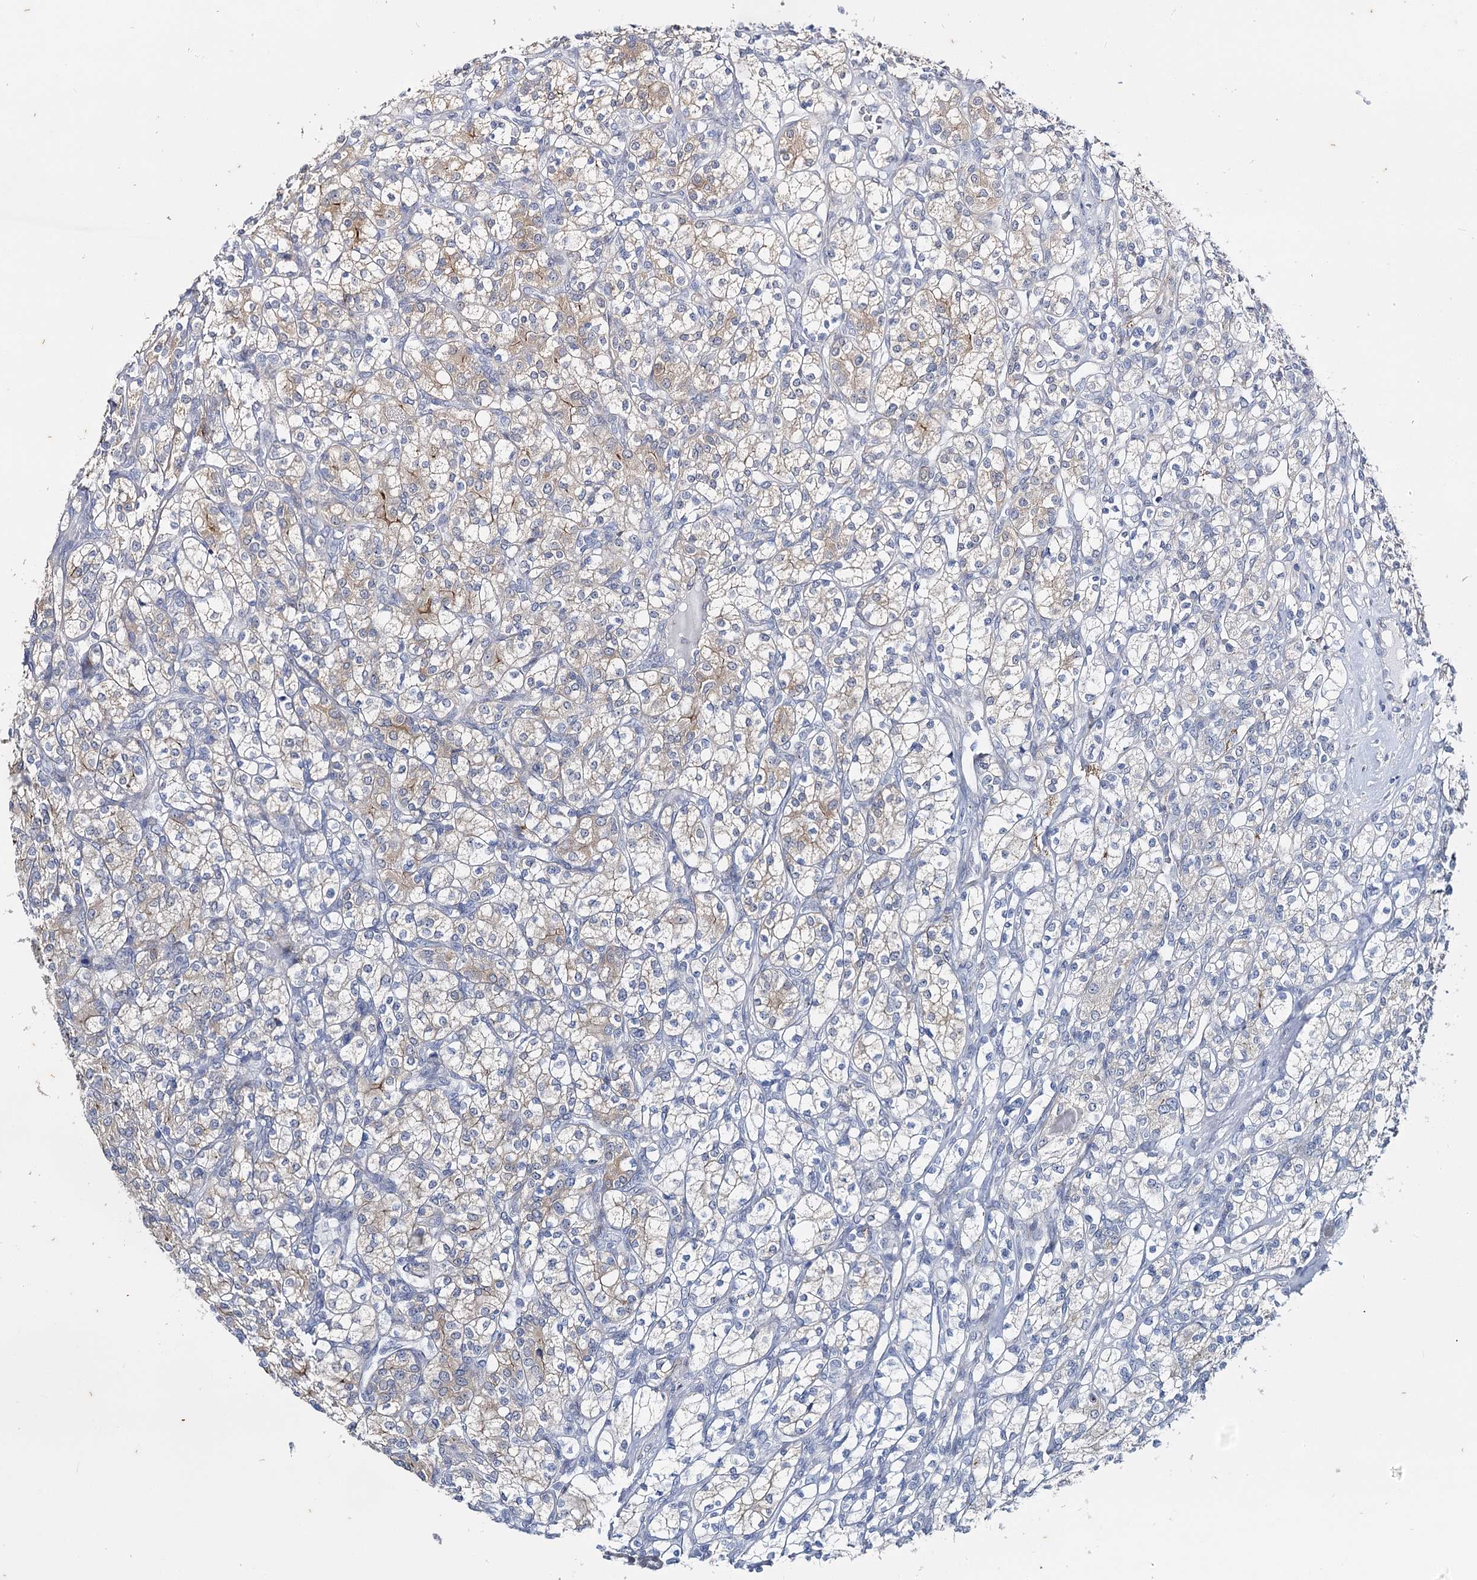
{"staining": {"intensity": "weak", "quantity": "<25%", "location": "cytoplasmic/membranous"}, "tissue": "renal cancer", "cell_type": "Tumor cells", "image_type": "cancer", "snomed": [{"axis": "morphology", "description": "Adenocarcinoma, NOS"}, {"axis": "topography", "description": "Kidney"}], "caption": "An IHC image of renal adenocarcinoma is shown. There is no staining in tumor cells of renal adenocarcinoma.", "gene": "AGXT2", "patient": {"sex": "male", "age": 77}}